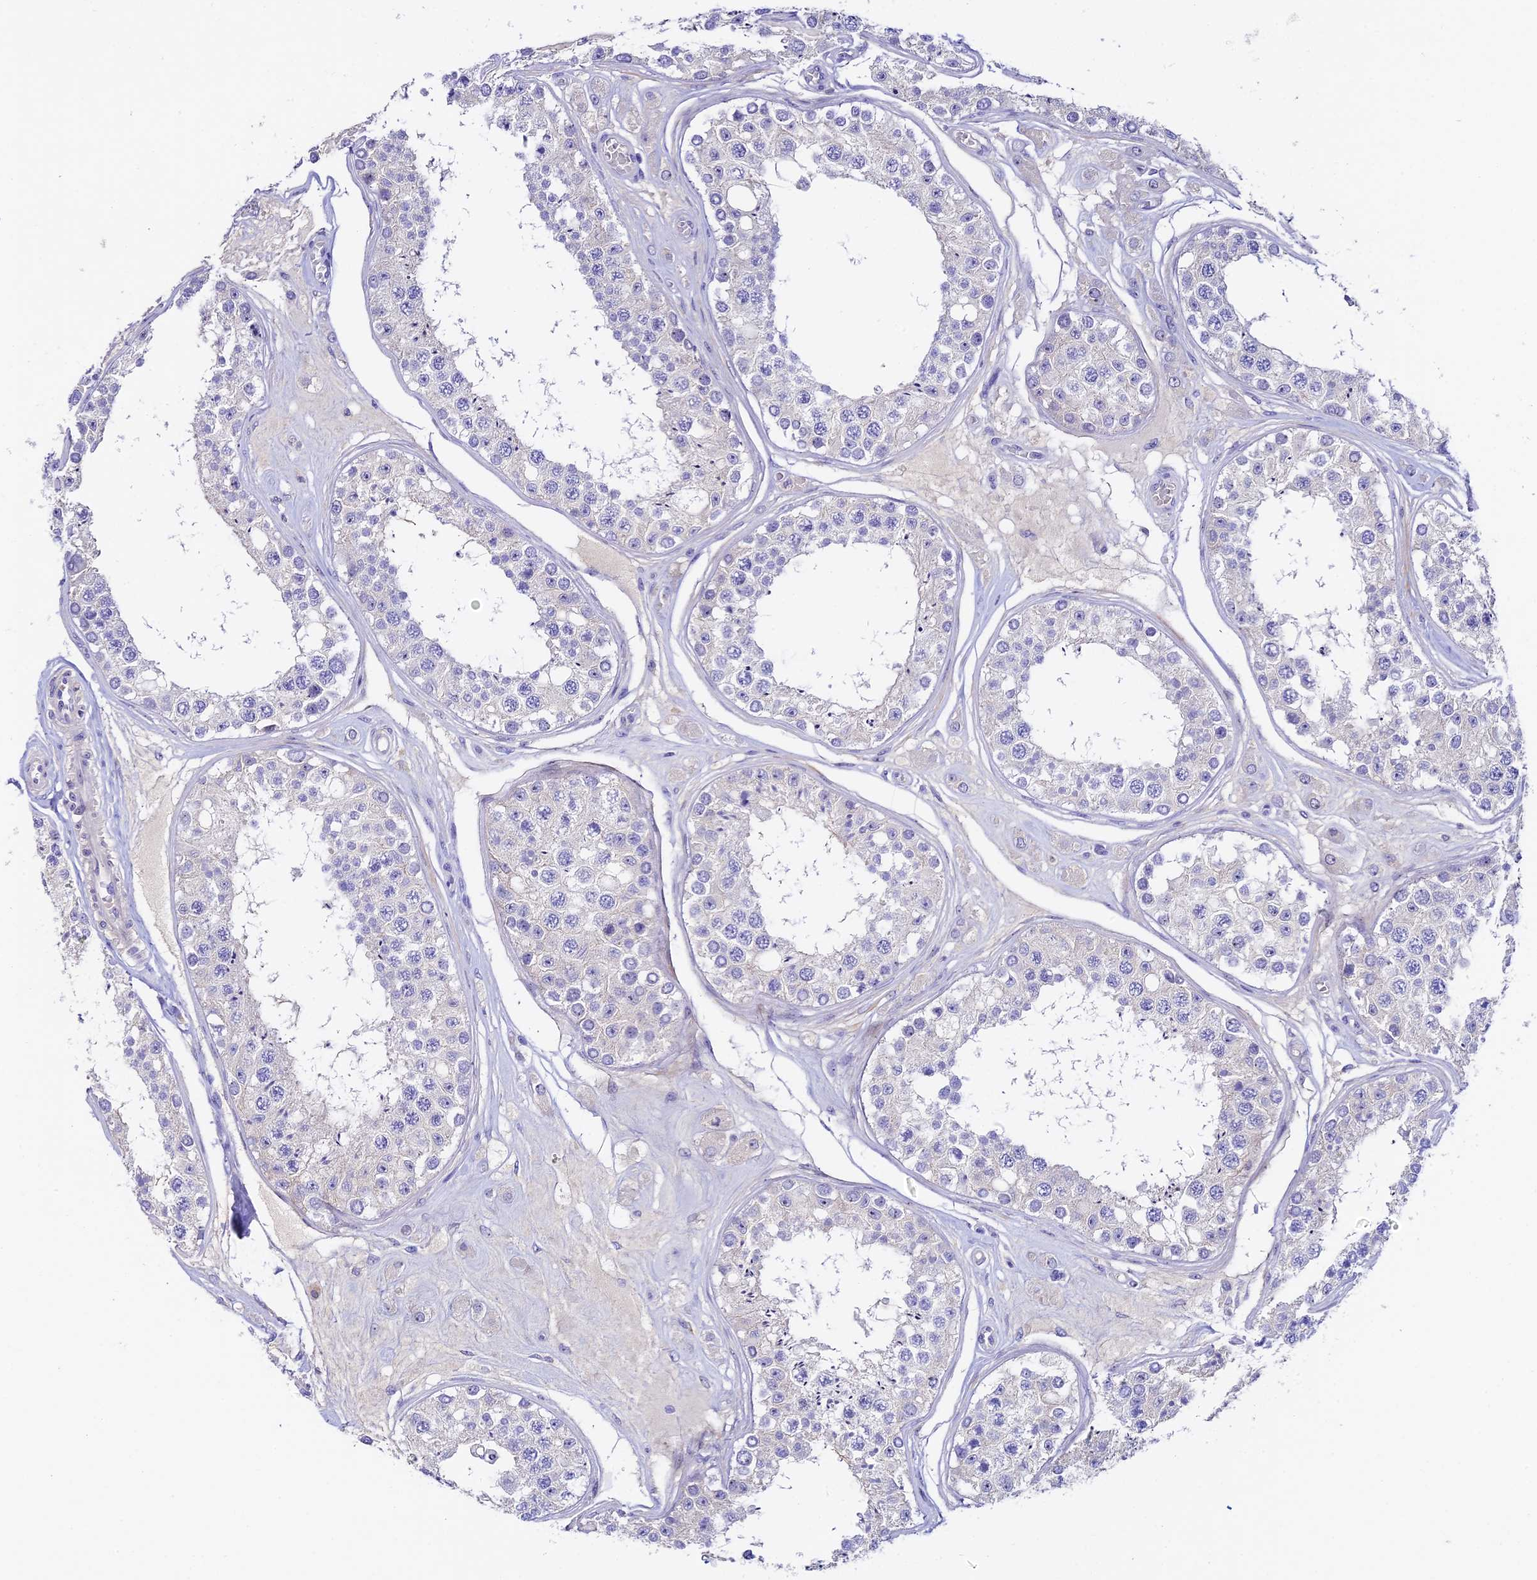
{"staining": {"intensity": "moderate", "quantity": "<25%", "location": "cytoplasmic/membranous"}, "tissue": "testis", "cell_type": "Cells in seminiferous ducts", "image_type": "normal", "snomed": [{"axis": "morphology", "description": "Normal tissue, NOS"}, {"axis": "topography", "description": "Testis"}], "caption": "Brown immunohistochemical staining in normal human testis displays moderate cytoplasmic/membranous expression in approximately <25% of cells in seminiferous ducts.", "gene": "DUSP29", "patient": {"sex": "male", "age": 25}}